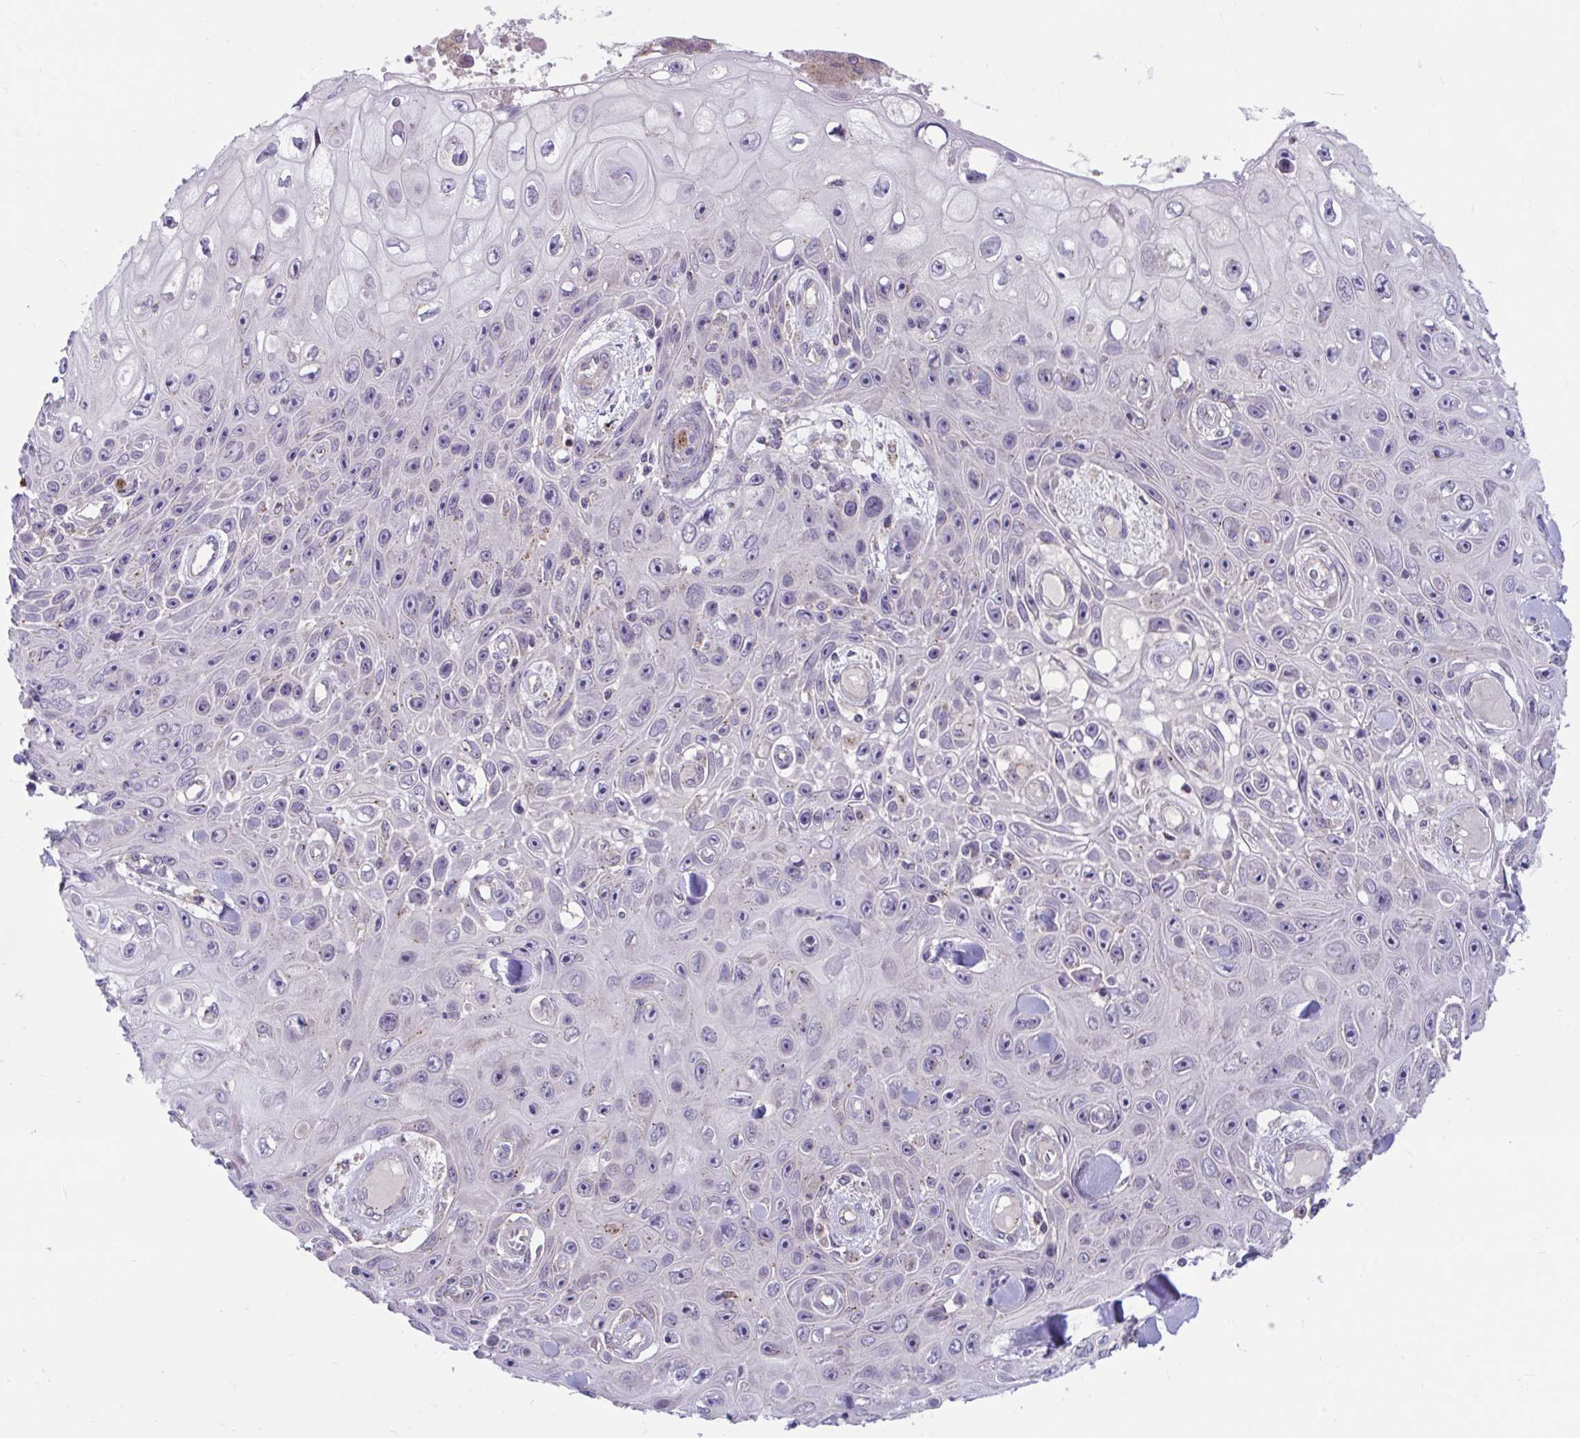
{"staining": {"intensity": "negative", "quantity": "none", "location": "none"}, "tissue": "skin cancer", "cell_type": "Tumor cells", "image_type": "cancer", "snomed": [{"axis": "morphology", "description": "Squamous cell carcinoma, NOS"}, {"axis": "topography", "description": "Skin"}], "caption": "A micrograph of human skin cancer is negative for staining in tumor cells.", "gene": "IST1", "patient": {"sex": "male", "age": 82}}